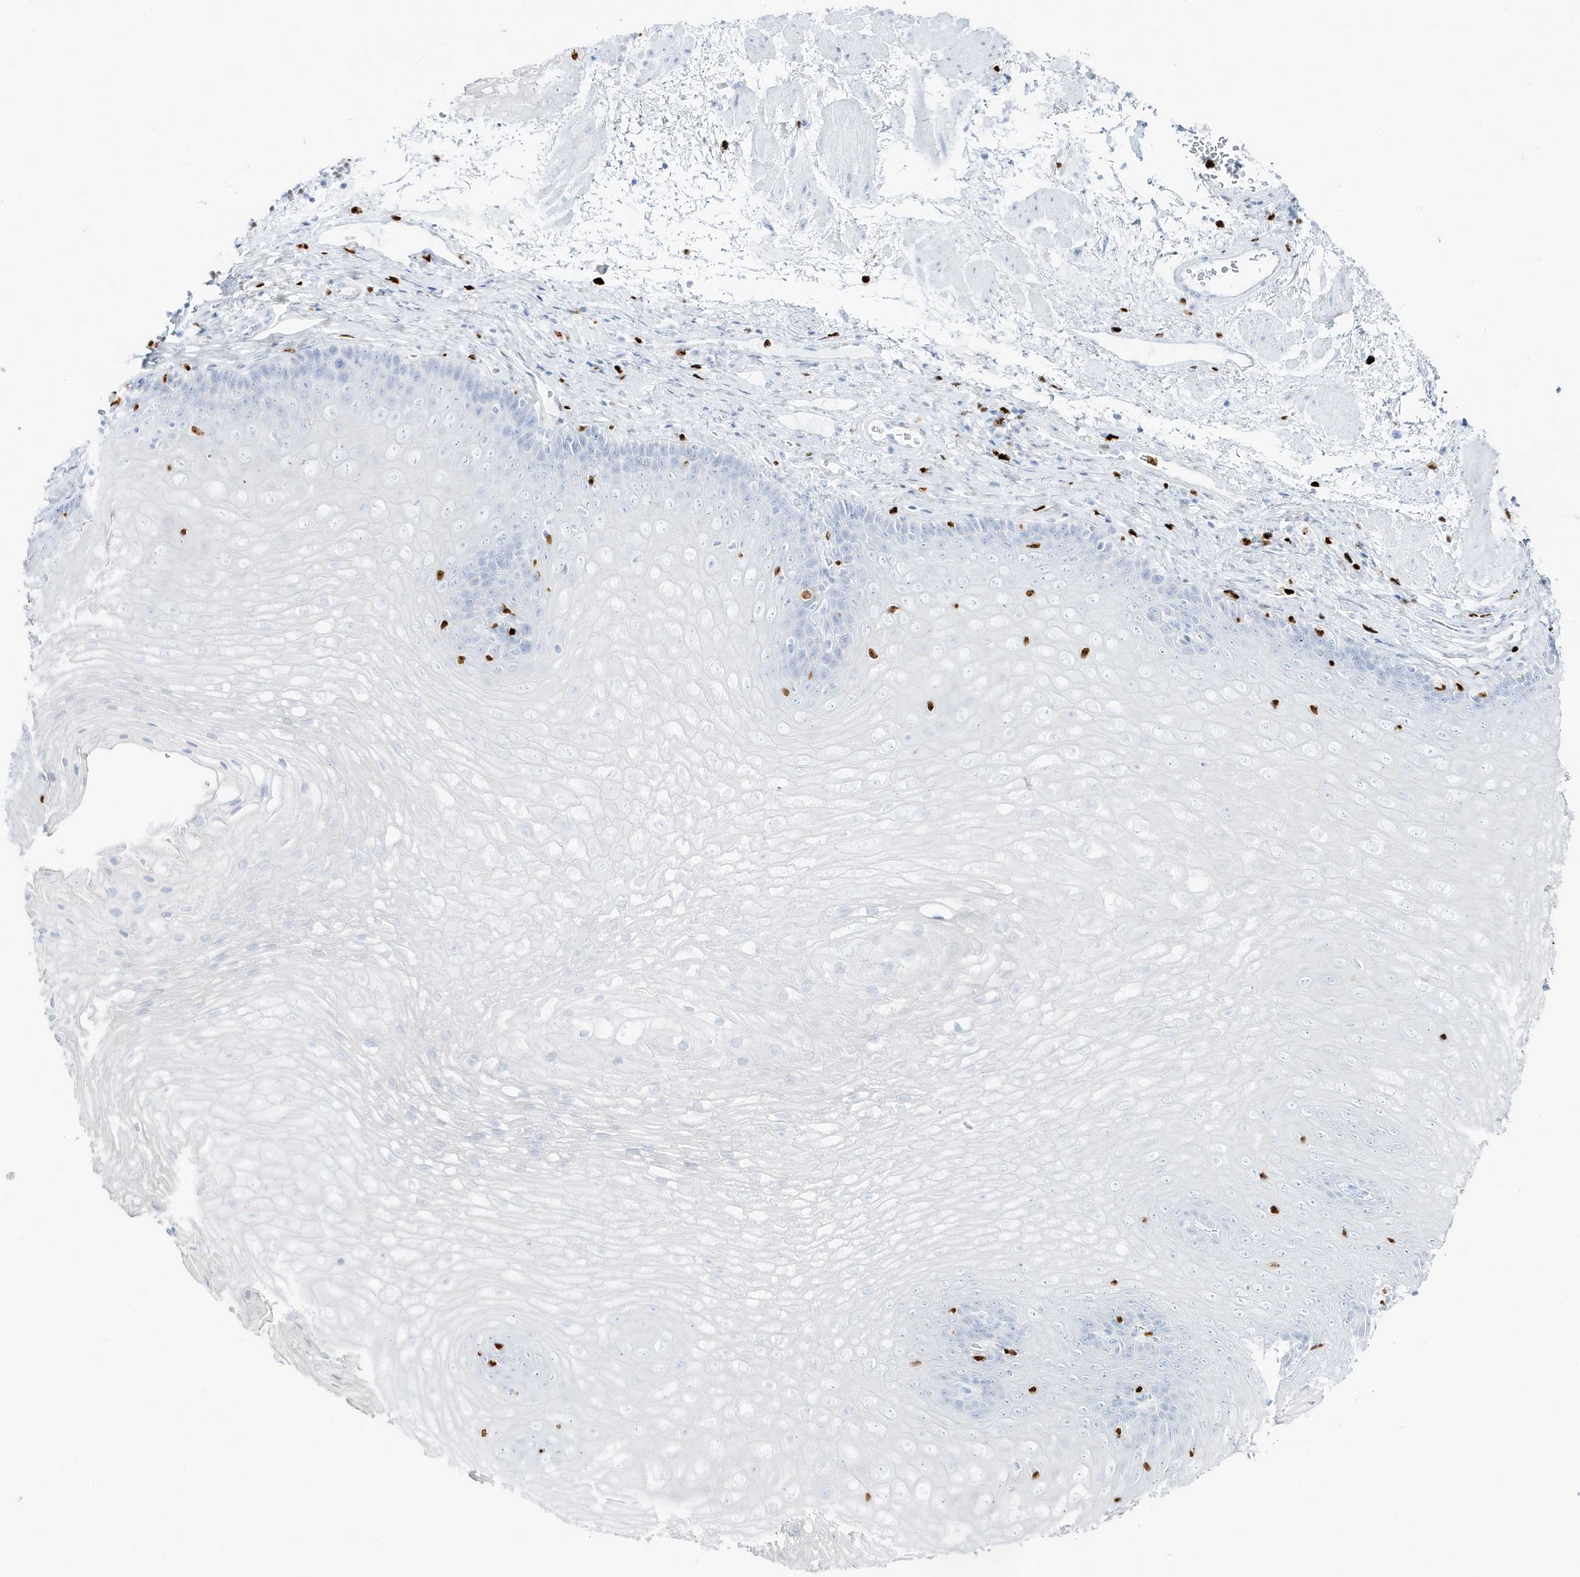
{"staining": {"intensity": "negative", "quantity": "none", "location": "none"}, "tissue": "esophagus", "cell_type": "Squamous epithelial cells", "image_type": "normal", "snomed": [{"axis": "morphology", "description": "Normal tissue, NOS"}, {"axis": "topography", "description": "Esophagus"}], "caption": "A high-resolution photomicrograph shows immunohistochemistry staining of benign esophagus, which exhibits no significant positivity in squamous epithelial cells.", "gene": "MNDA", "patient": {"sex": "female", "age": 66}}